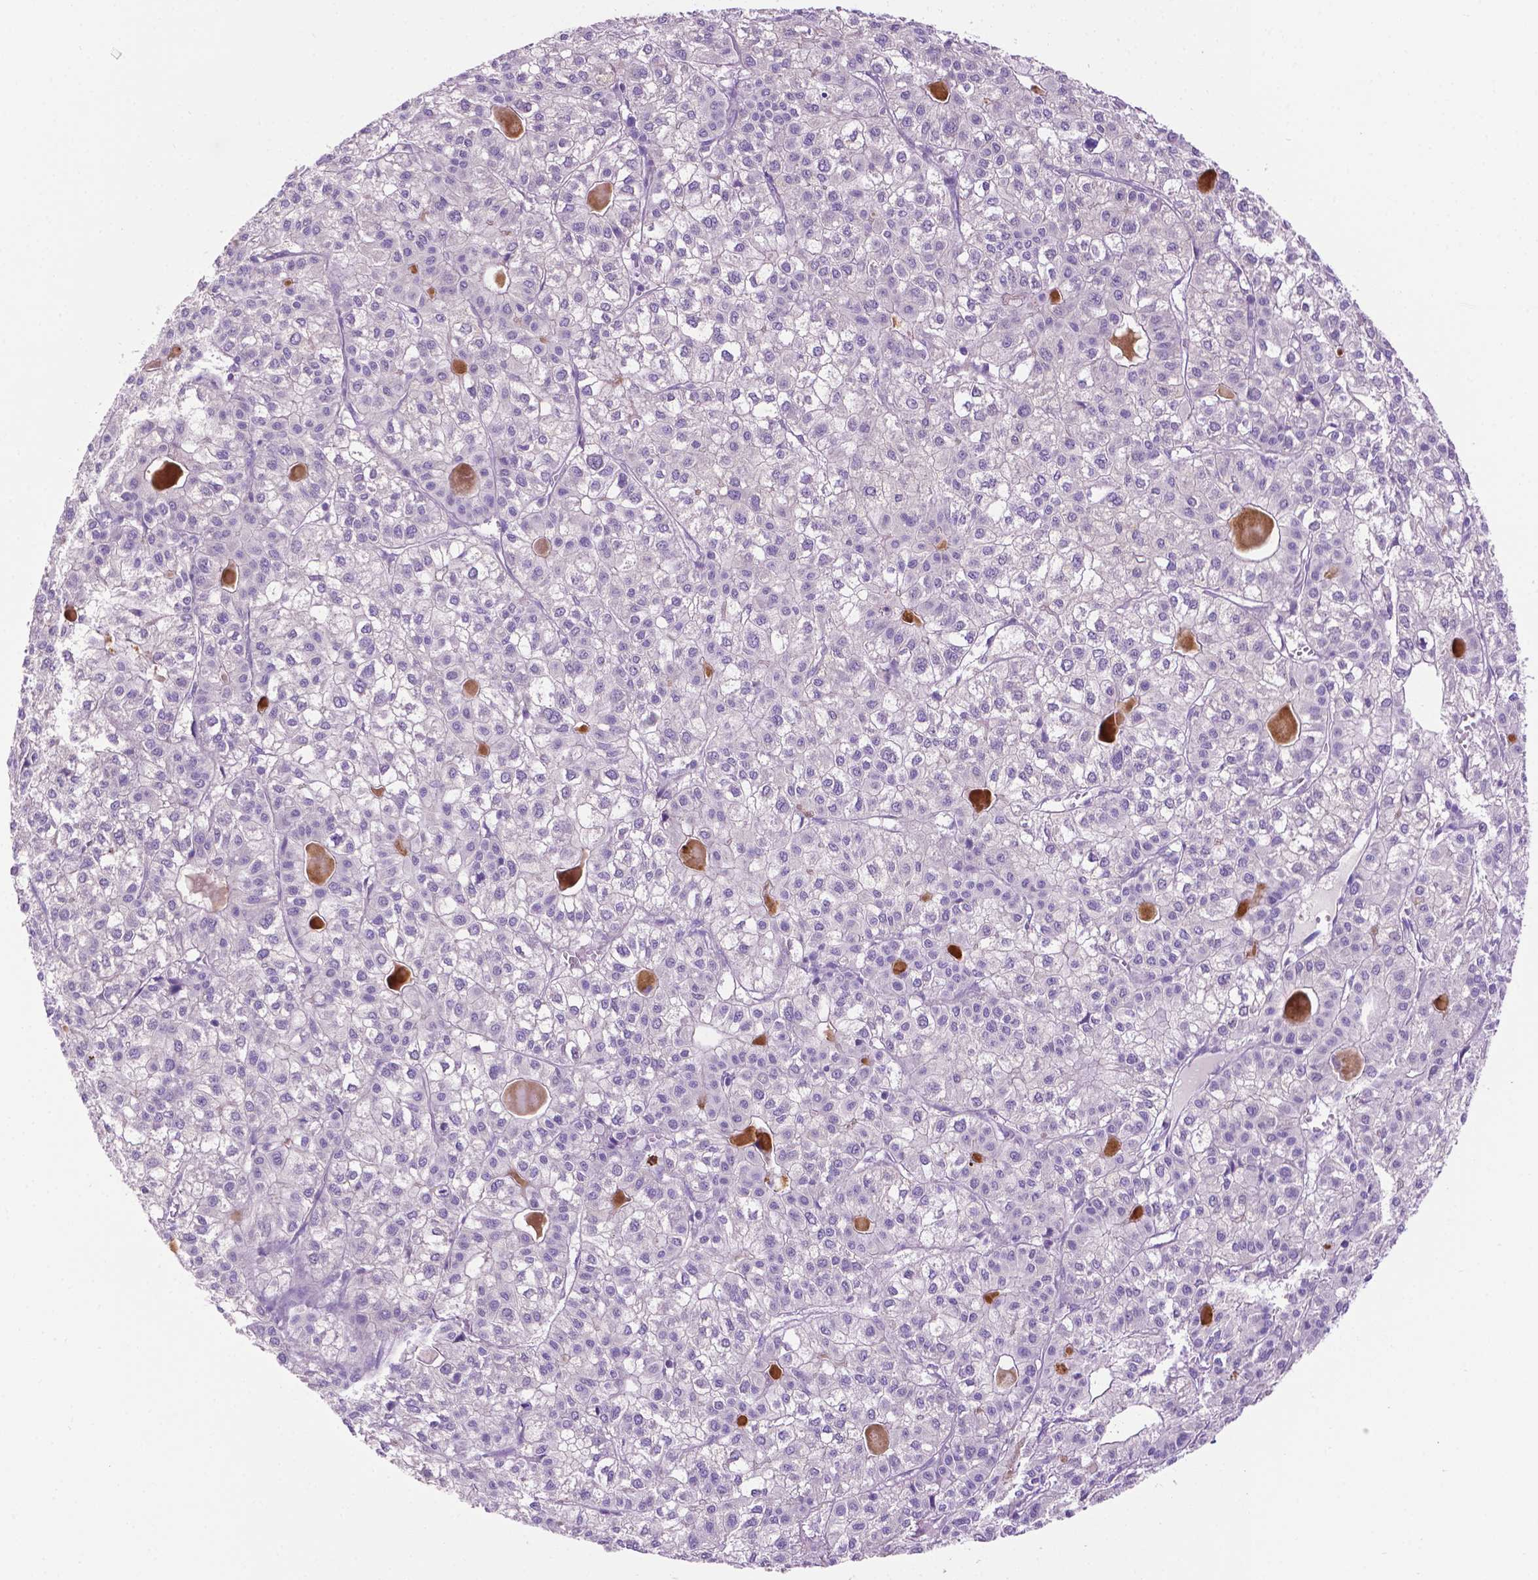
{"staining": {"intensity": "negative", "quantity": "none", "location": "none"}, "tissue": "liver cancer", "cell_type": "Tumor cells", "image_type": "cancer", "snomed": [{"axis": "morphology", "description": "Carcinoma, Hepatocellular, NOS"}, {"axis": "topography", "description": "Liver"}], "caption": "Protein analysis of liver hepatocellular carcinoma shows no significant expression in tumor cells.", "gene": "MMP27", "patient": {"sex": "female", "age": 43}}